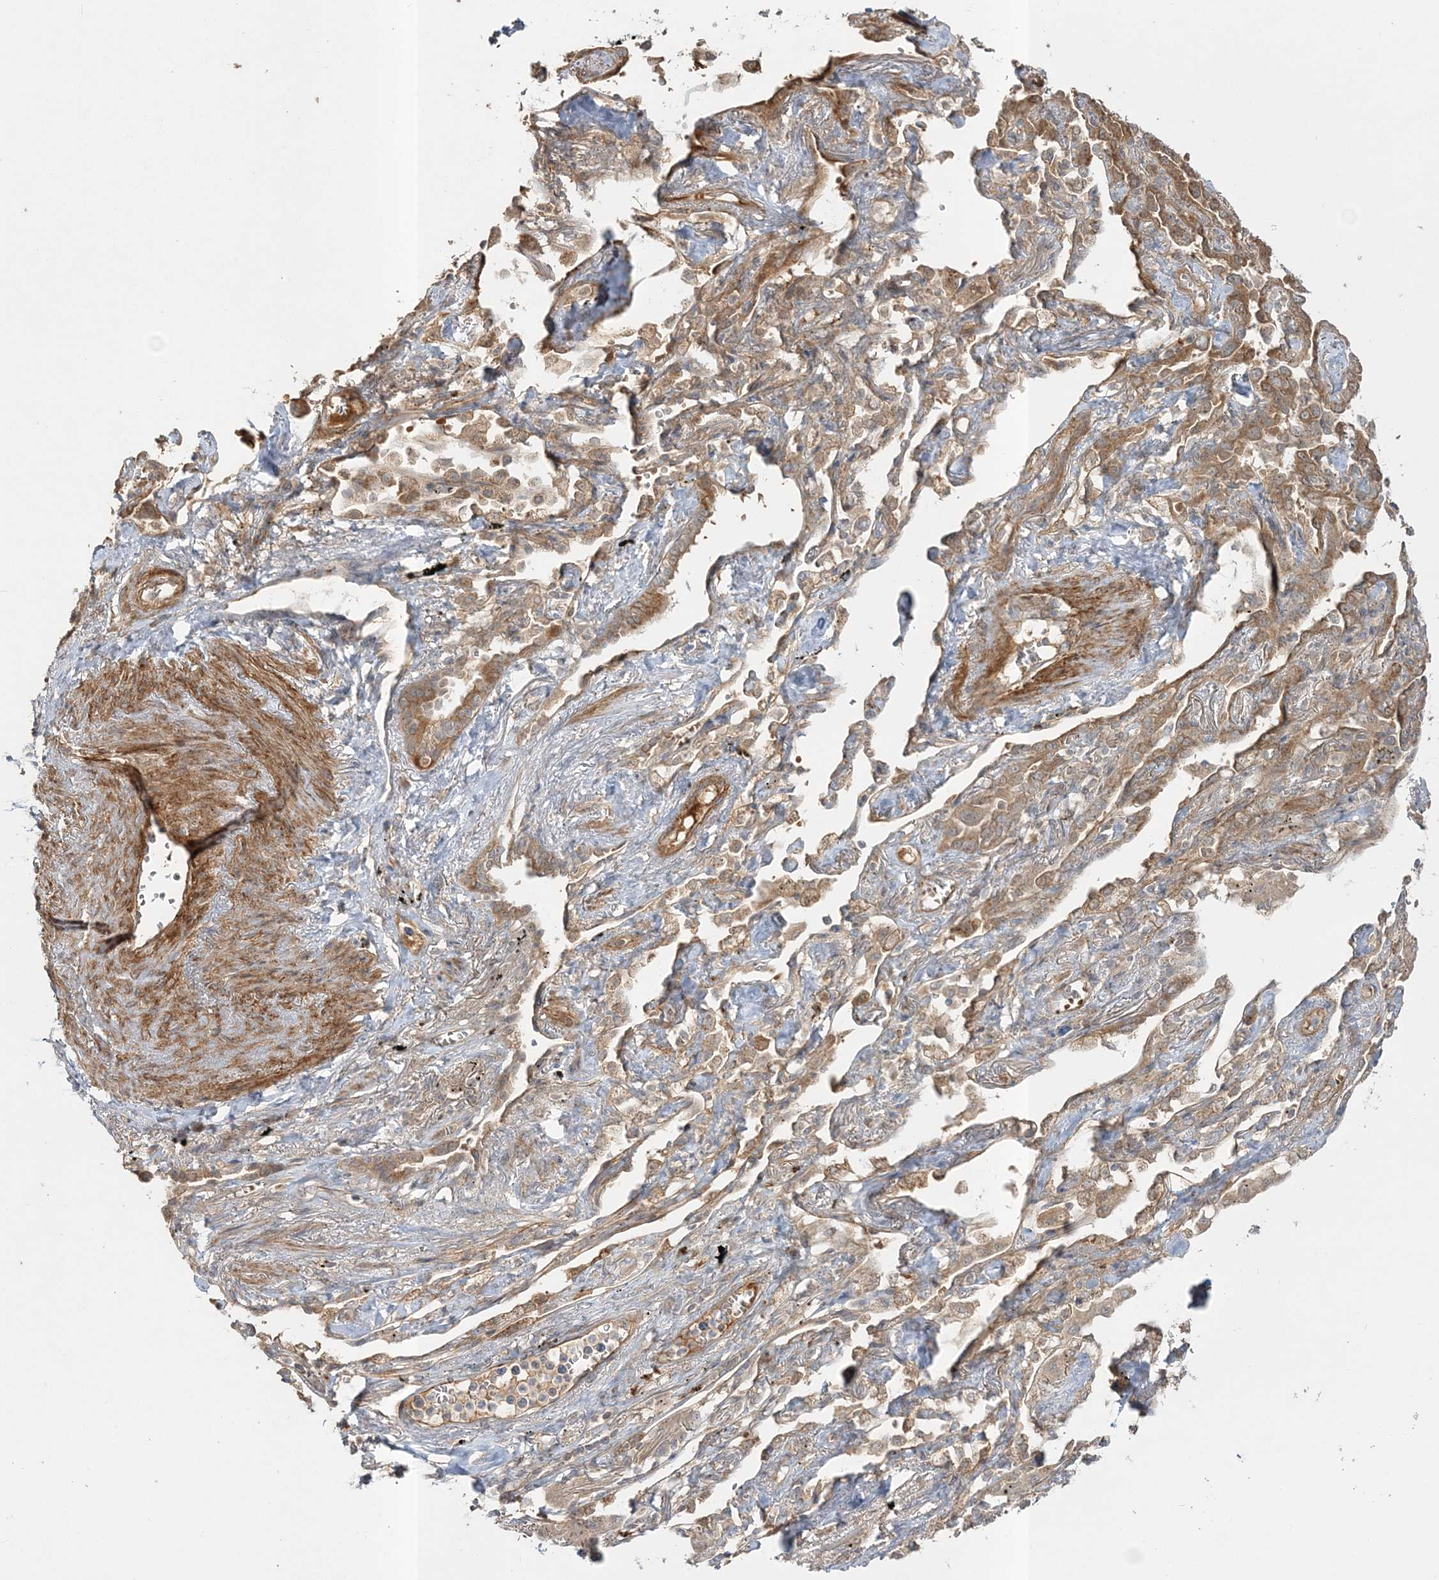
{"staining": {"intensity": "moderate", "quantity": ">75%", "location": "cytoplasmic/membranous"}, "tissue": "lung cancer", "cell_type": "Tumor cells", "image_type": "cancer", "snomed": [{"axis": "morphology", "description": "Adenocarcinoma, NOS"}, {"axis": "topography", "description": "Lung"}], "caption": "Immunohistochemical staining of human lung adenocarcinoma reveals moderate cytoplasmic/membranous protein staining in approximately >75% of tumor cells.", "gene": "MOCS2", "patient": {"sex": "male", "age": 67}}